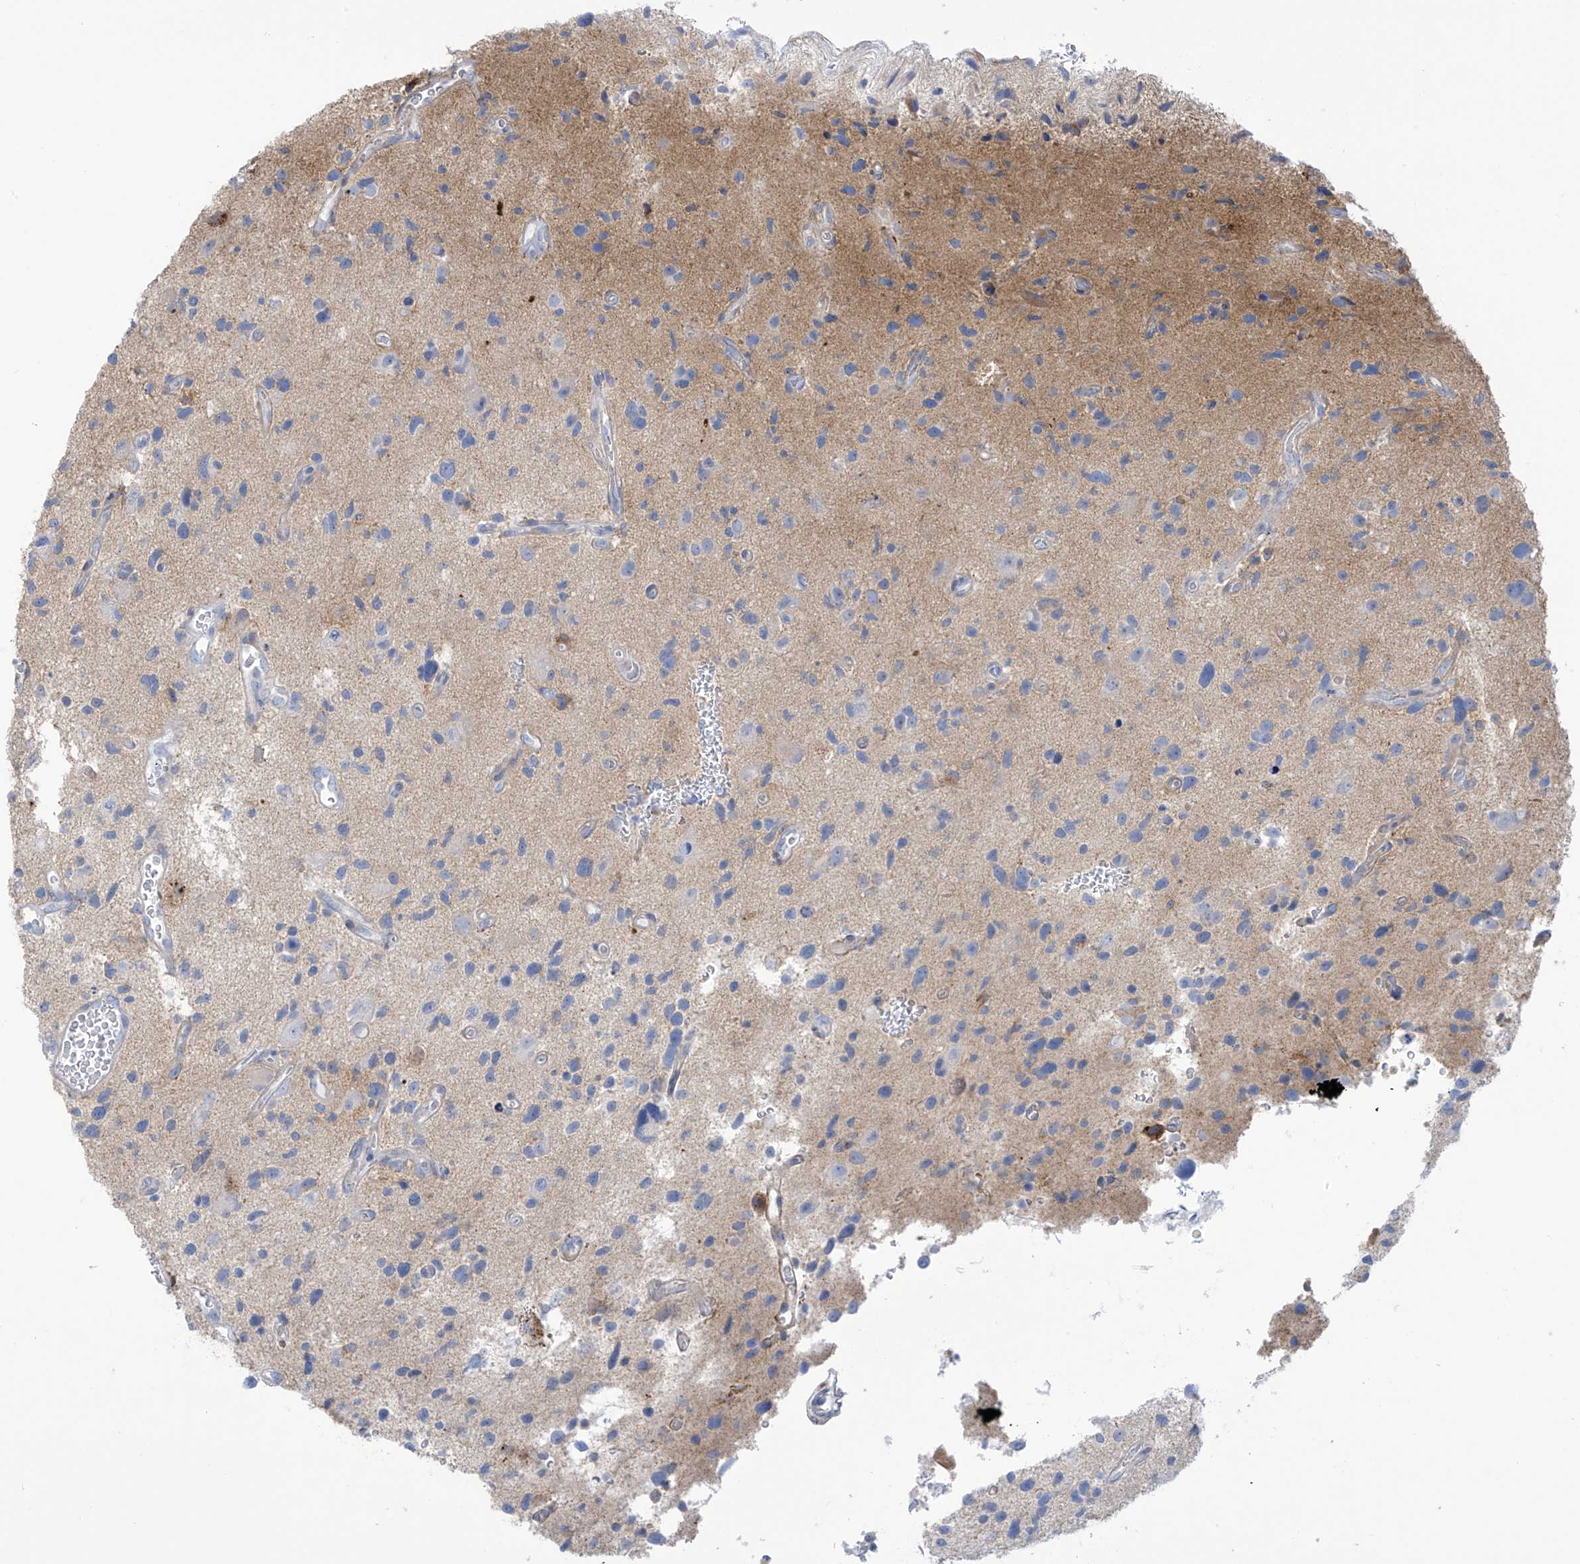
{"staining": {"intensity": "negative", "quantity": "none", "location": "none"}, "tissue": "glioma", "cell_type": "Tumor cells", "image_type": "cancer", "snomed": [{"axis": "morphology", "description": "Glioma, malignant, High grade"}, {"axis": "topography", "description": "Brain"}], "caption": "This is an immunohistochemistry (IHC) histopathology image of human glioma. There is no positivity in tumor cells.", "gene": "FABP2", "patient": {"sex": "male", "age": 33}}